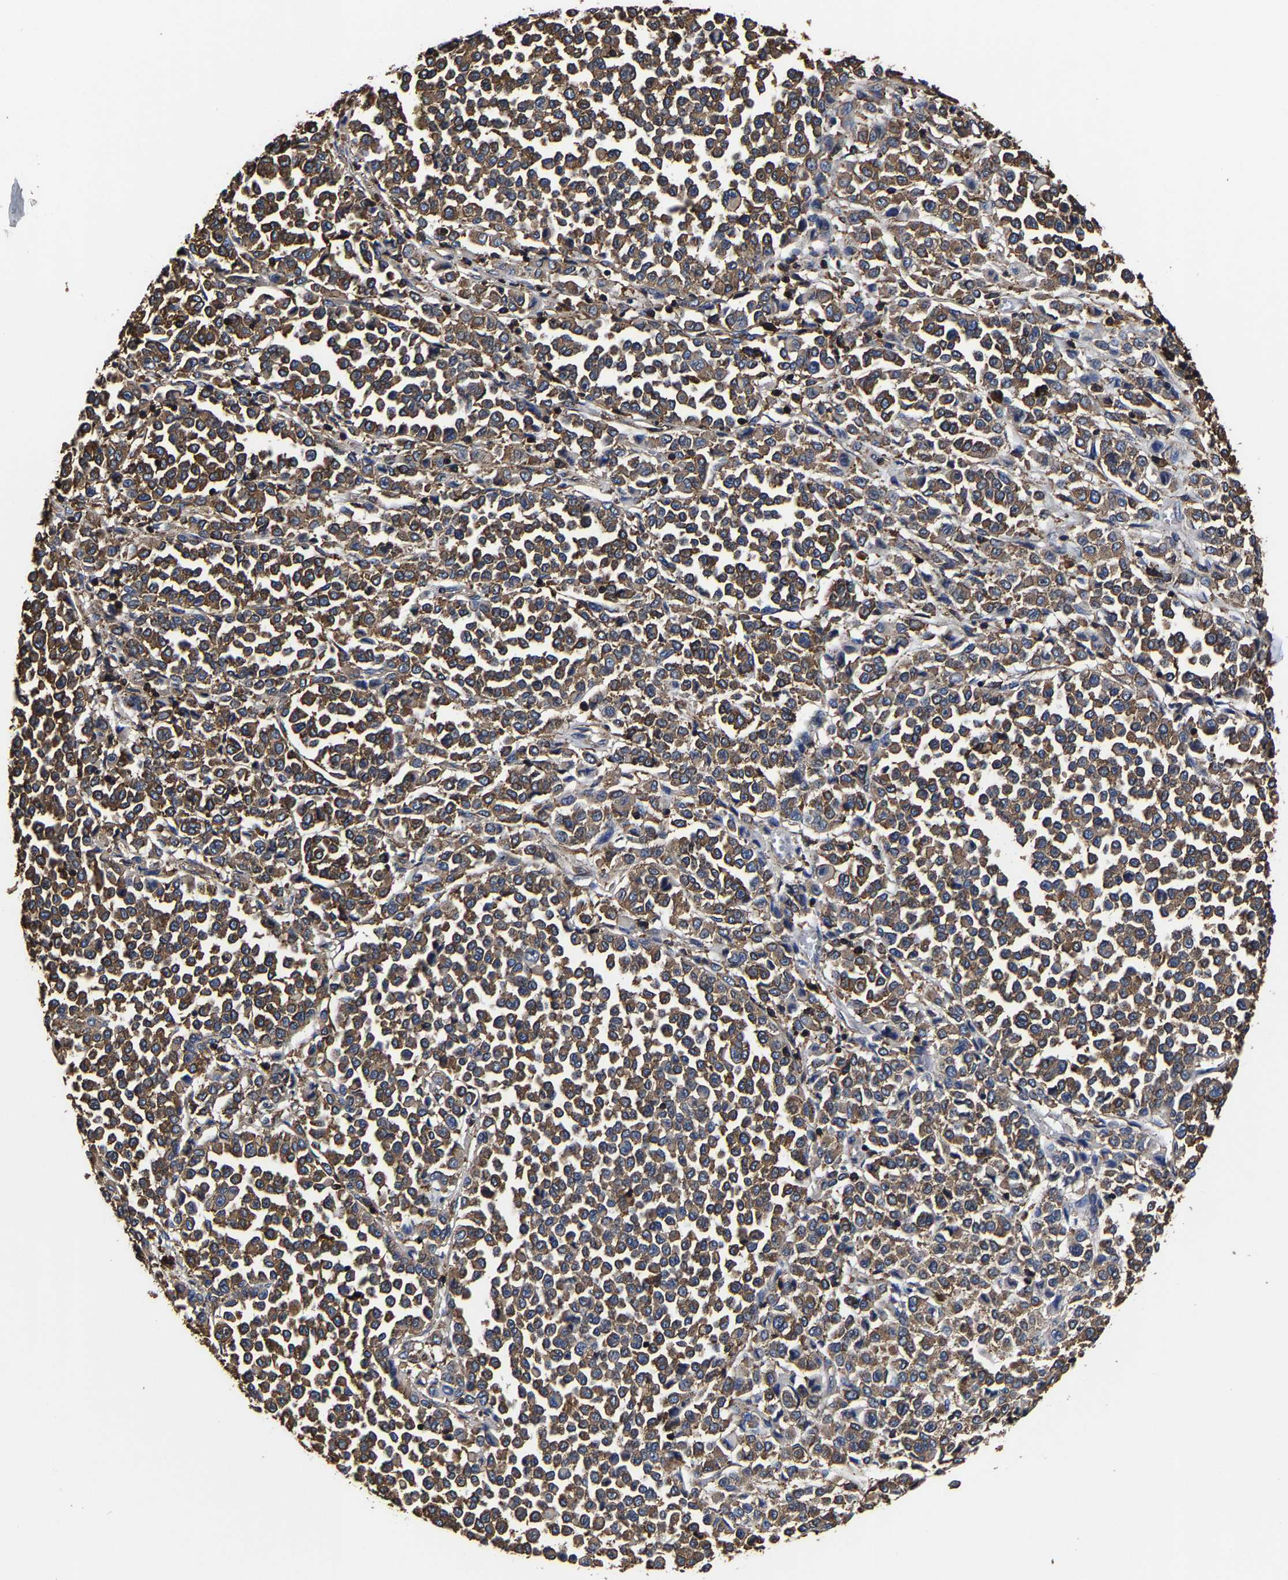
{"staining": {"intensity": "moderate", "quantity": ">75%", "location": "cytoplasmic/membranous"}, "tissue": "melanoma", "cell_type": "Tumor cells", "image_type": "cancer", "snomed": [{"axis": "morphology", "description": "Malignant melanoma, Metastatic site"}, {"axis": "topography", "description": "Pancreas"}], "caption": "Malignant melanoma (metastatic site) stained with a protein marker exhibits moderate staining in tumor cells.", "gene": "SSH3", "patient": {"sex": "female", "age": 30}}